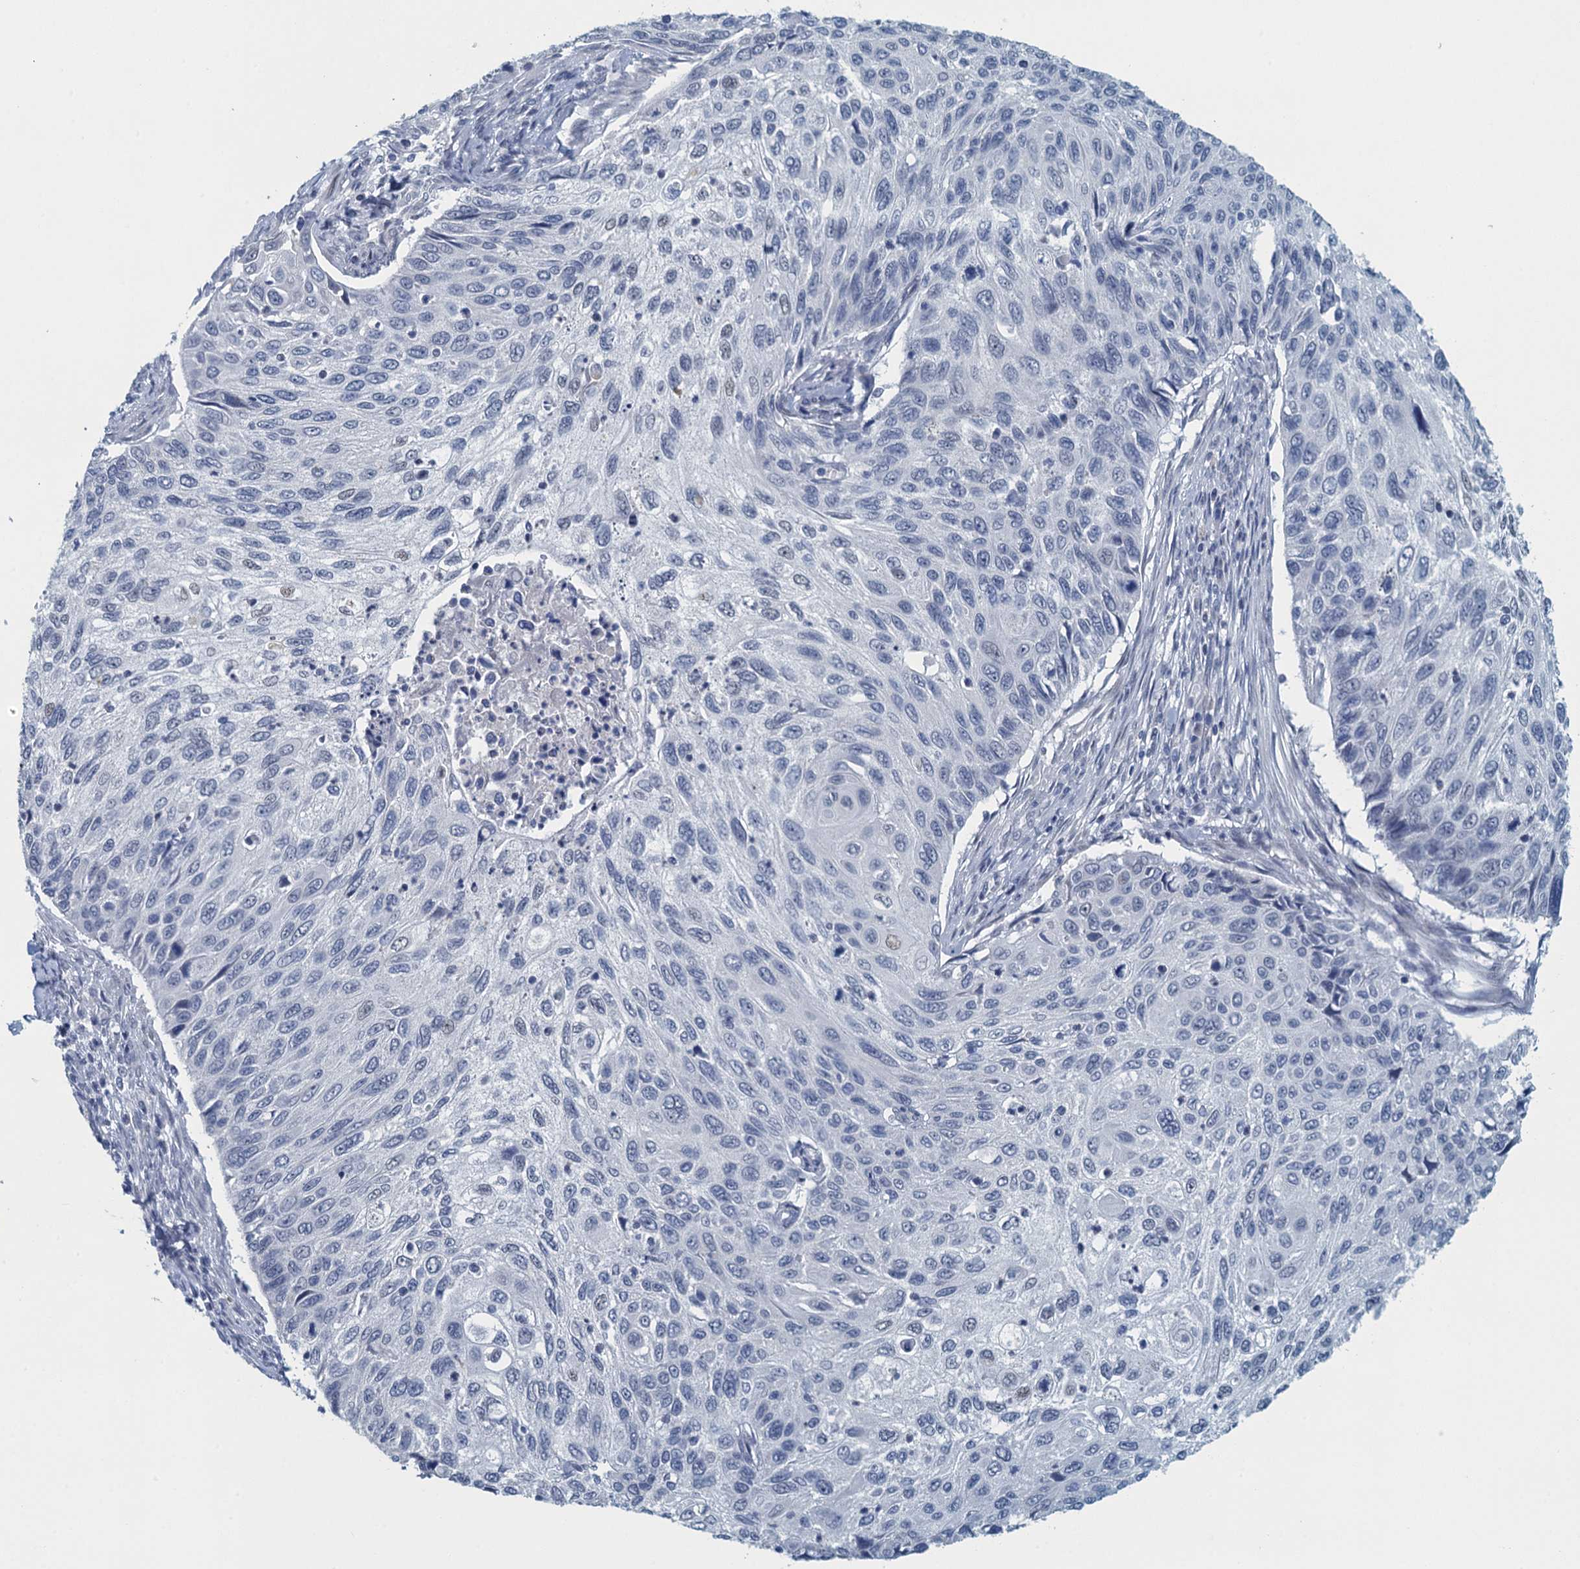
{"staining": {"intensity": "negative", "quantity": "none", "location": "none"}, "tissue": "cervical cancer", "cell_type": "Tumor cells", "image_type": "cancer", "snomed": [{"axis": "morphology", "description": "Squamous cell carcinoma, NOS"}, {"axis": "topography", "description": "Cervix"}], "caption": "Micrograph shows no protein staining in tumor cells of cervical cancer (squamous cell carcinoma) tissue.", "gene": "TTLL9", "patient": {"sex": "female", "age": 70}}